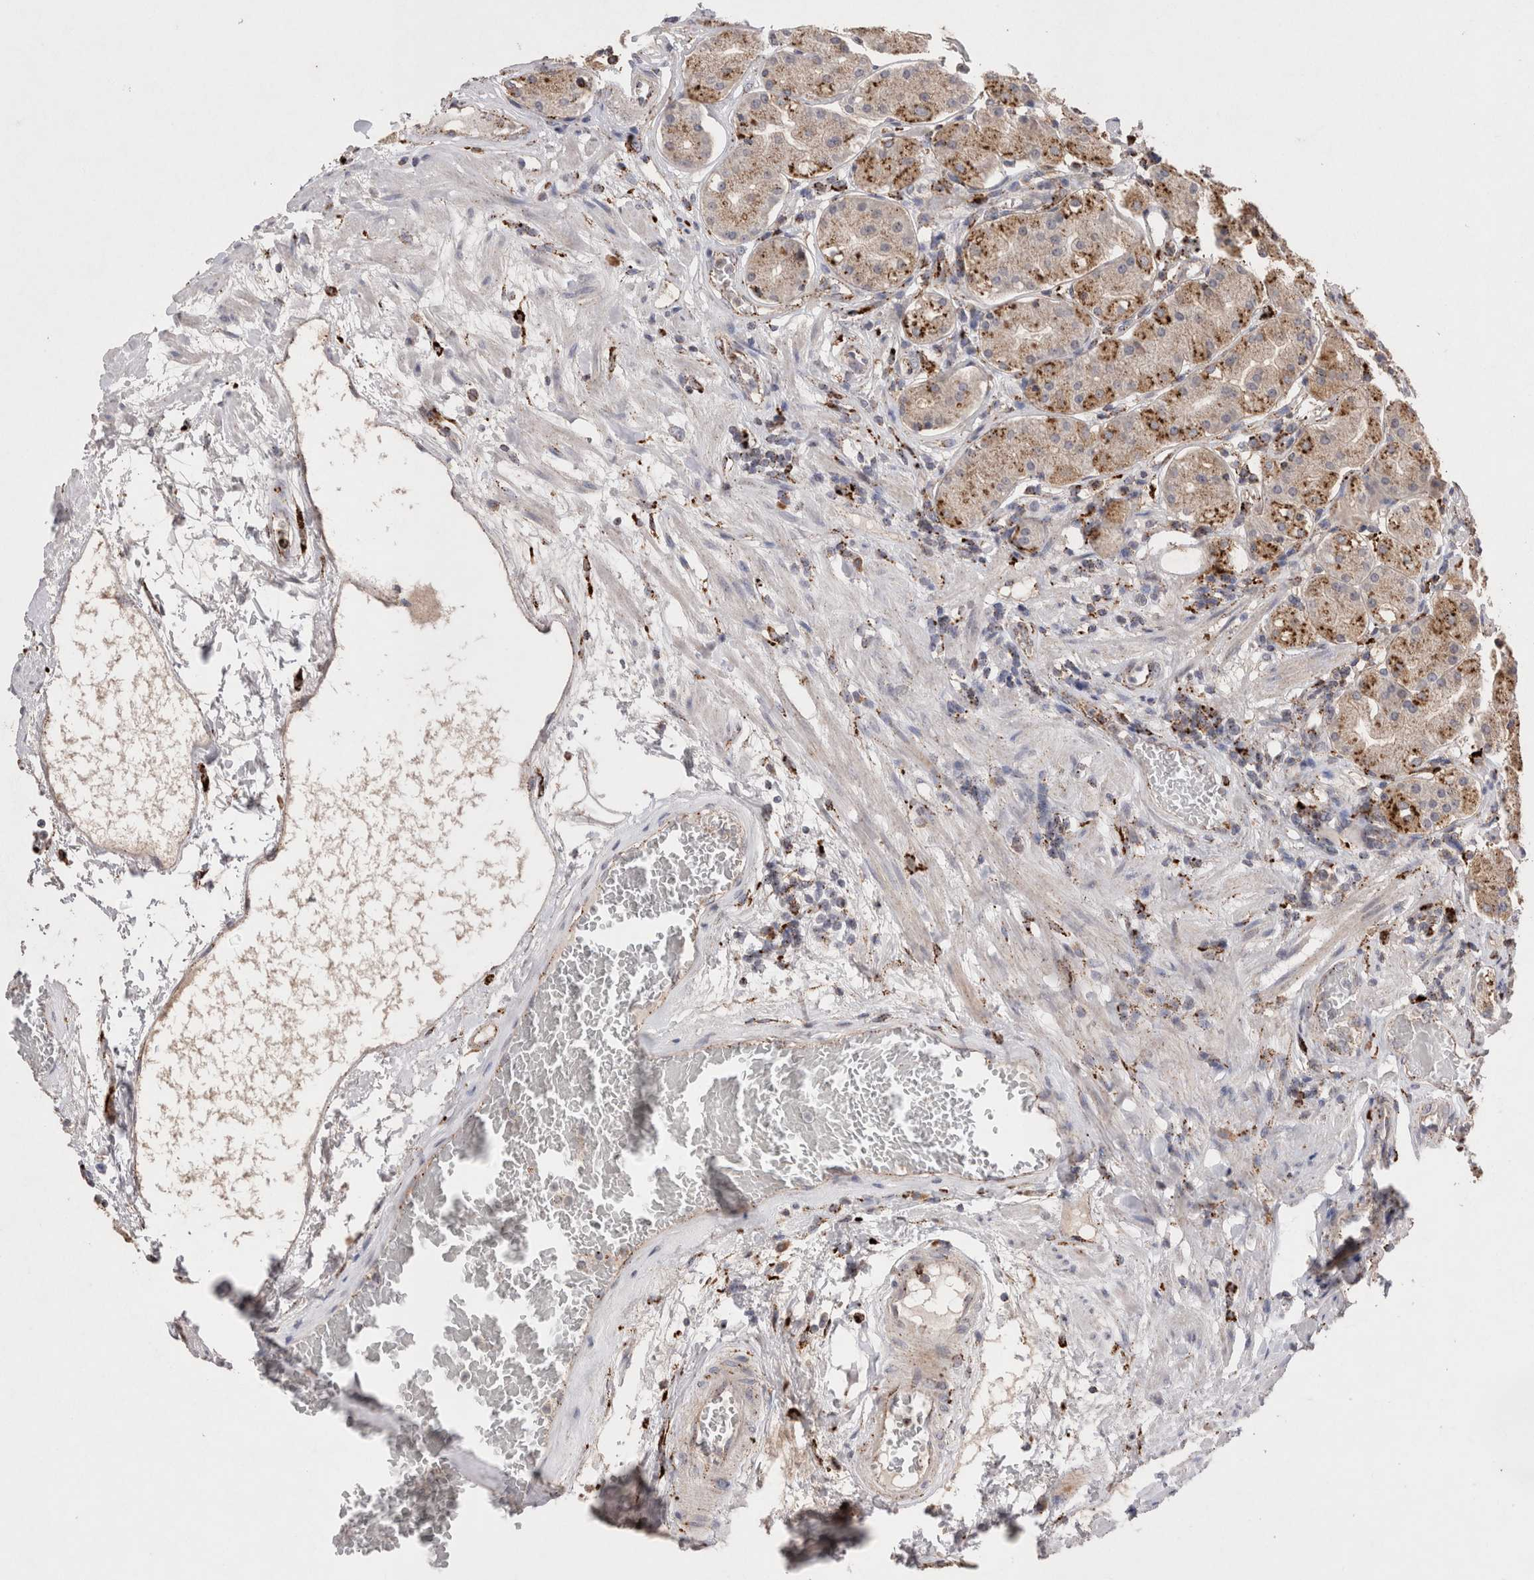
{"staining": {"intensity": "moderate", "quantity": ">75%", "location": "cytoplasmic/membranous"}, "tissue": "stomach", "cell_type": "Glandular cells", "image_type": "normal", "snomed": [{"axis": "morphology", "description": "Normal tissue, NOS"}, {"axis": "topography", "description": "Stomach"}, {"axis": "topography", "description": "Stomach, lower"}], "caption": "DAB immunohistochemical staining of normal human stomach shows moderate cytoplasmic/membranous protein positivity in about >75% of glandular cells.", "gene": "CTSA", "patient": {"sex": "female", "age": 56}}